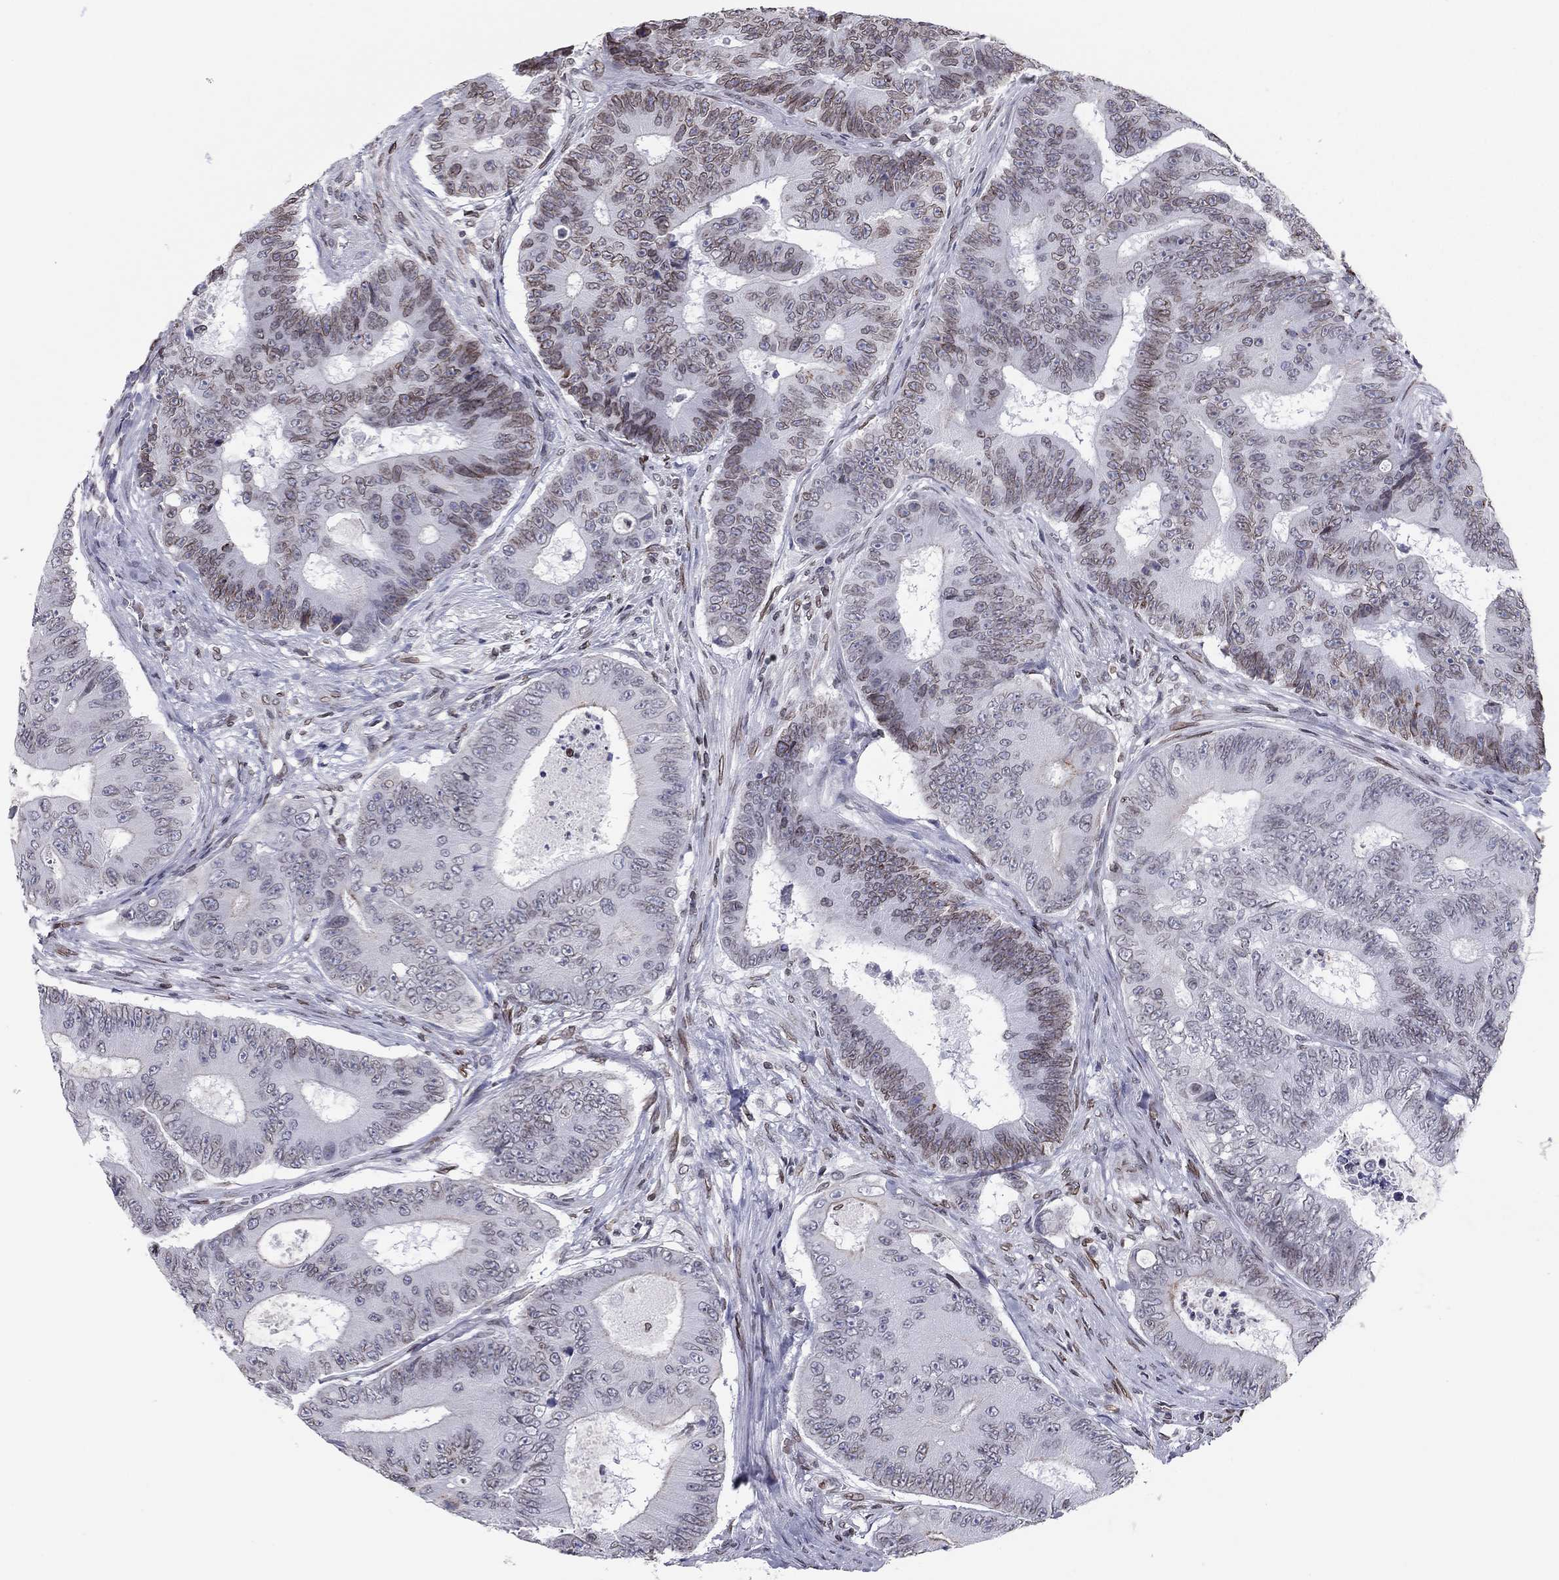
{"staining": {"intensity": "weak", "quantity": "25%-75%", "location": "cytoplasmic/membranous,nuclear"}, "tissue": "colorectal cancer", "cell_type": "Tumor cells", "image_type": "cancer", "snomed": [{"axis": "morphology", "description": "Adenocarcinoma, NOS"}, {"axis": "topography", "description": "Colon"}], "caption": "The histopathology image reveals a brown stain indicating the presence of a protein in the cytoplasmic/membranous and nuclear of tumor cells in colorectal cancer.", "gene": "ESPL1", "patient": {"sex": "female", "age": 48}}